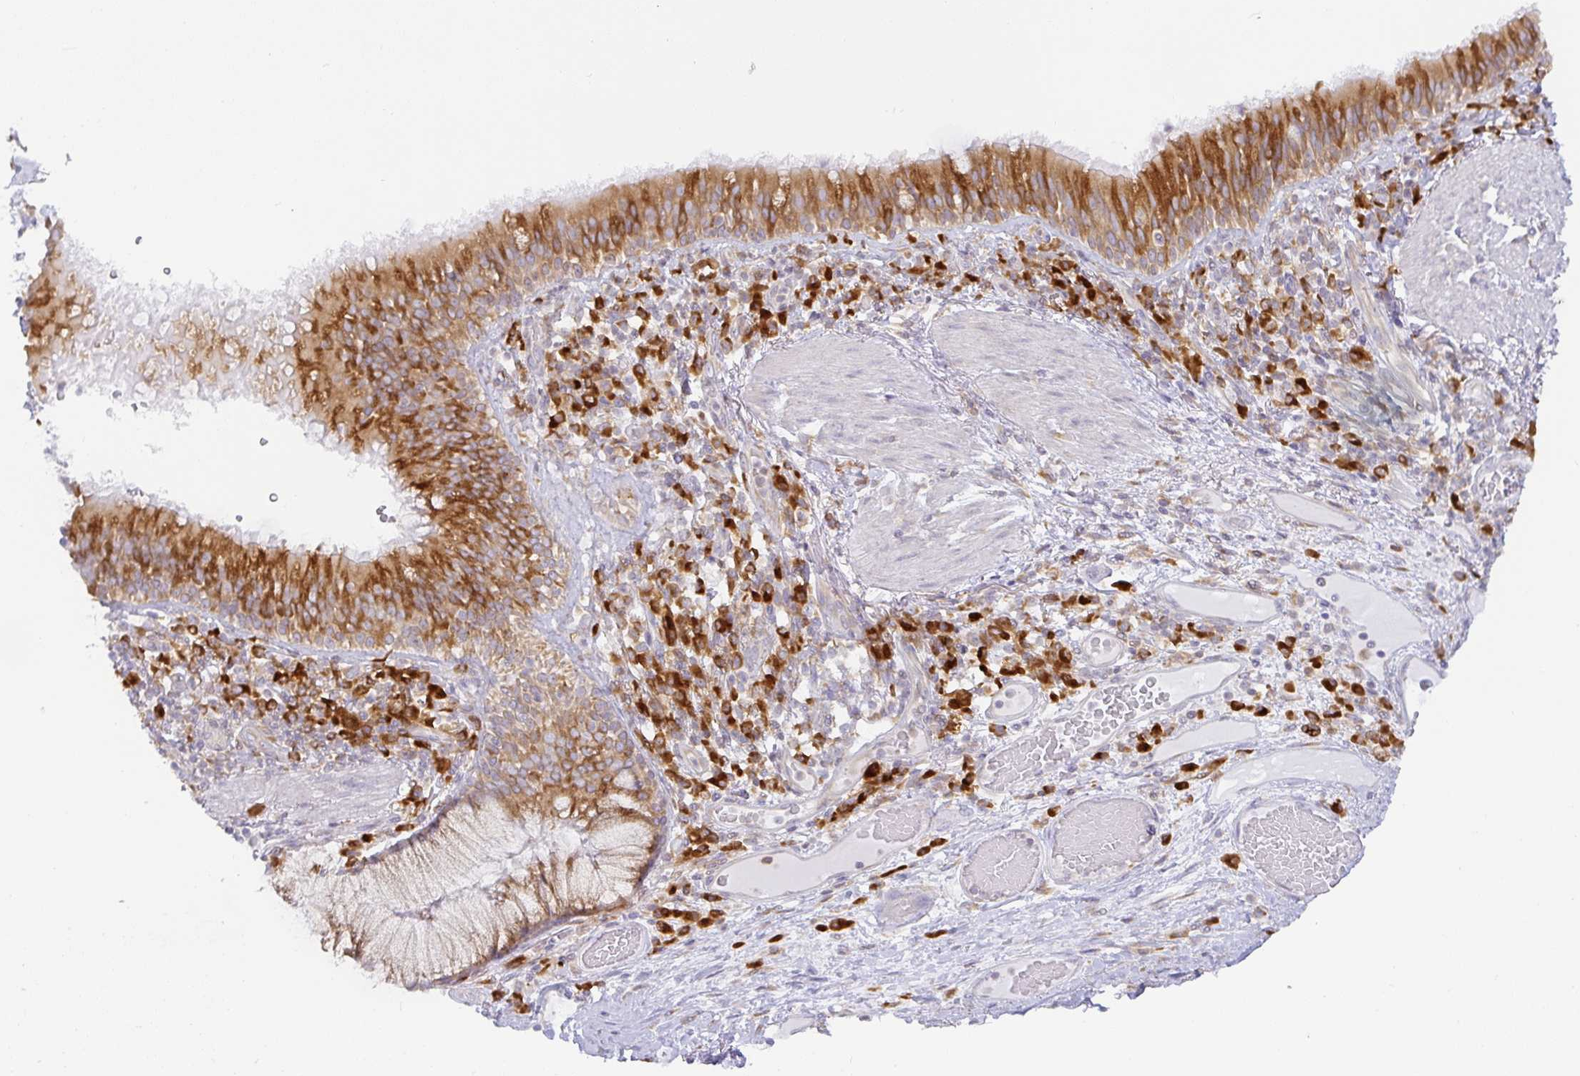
{"staining": {"intensity": "strong", "quantity": ">75%", "location": "cytoplasmic/membranous"}, "tissue": "bronchus", "cell_type": "Respiratory epithelial cells", "image_type": "normal", "snomed": [{"axis": "morphology", "description": "Normal tissue, NOS"}, {"axis": "topography", "description": "Cartilage tissue"}, {"axis": "topography", "description": "Bronchus"}], "caption": "Immunohistochemical staining of unremarkable bronchus reveals high levels of strong cytoplasmic/membranous positivity in approximately >75% of respiratory epithelial cells. Ihc stains the protein in brown and the nuclei are stained blue.", "gene": "DERL2", "patient": {"sex": "male", "age": 56}}